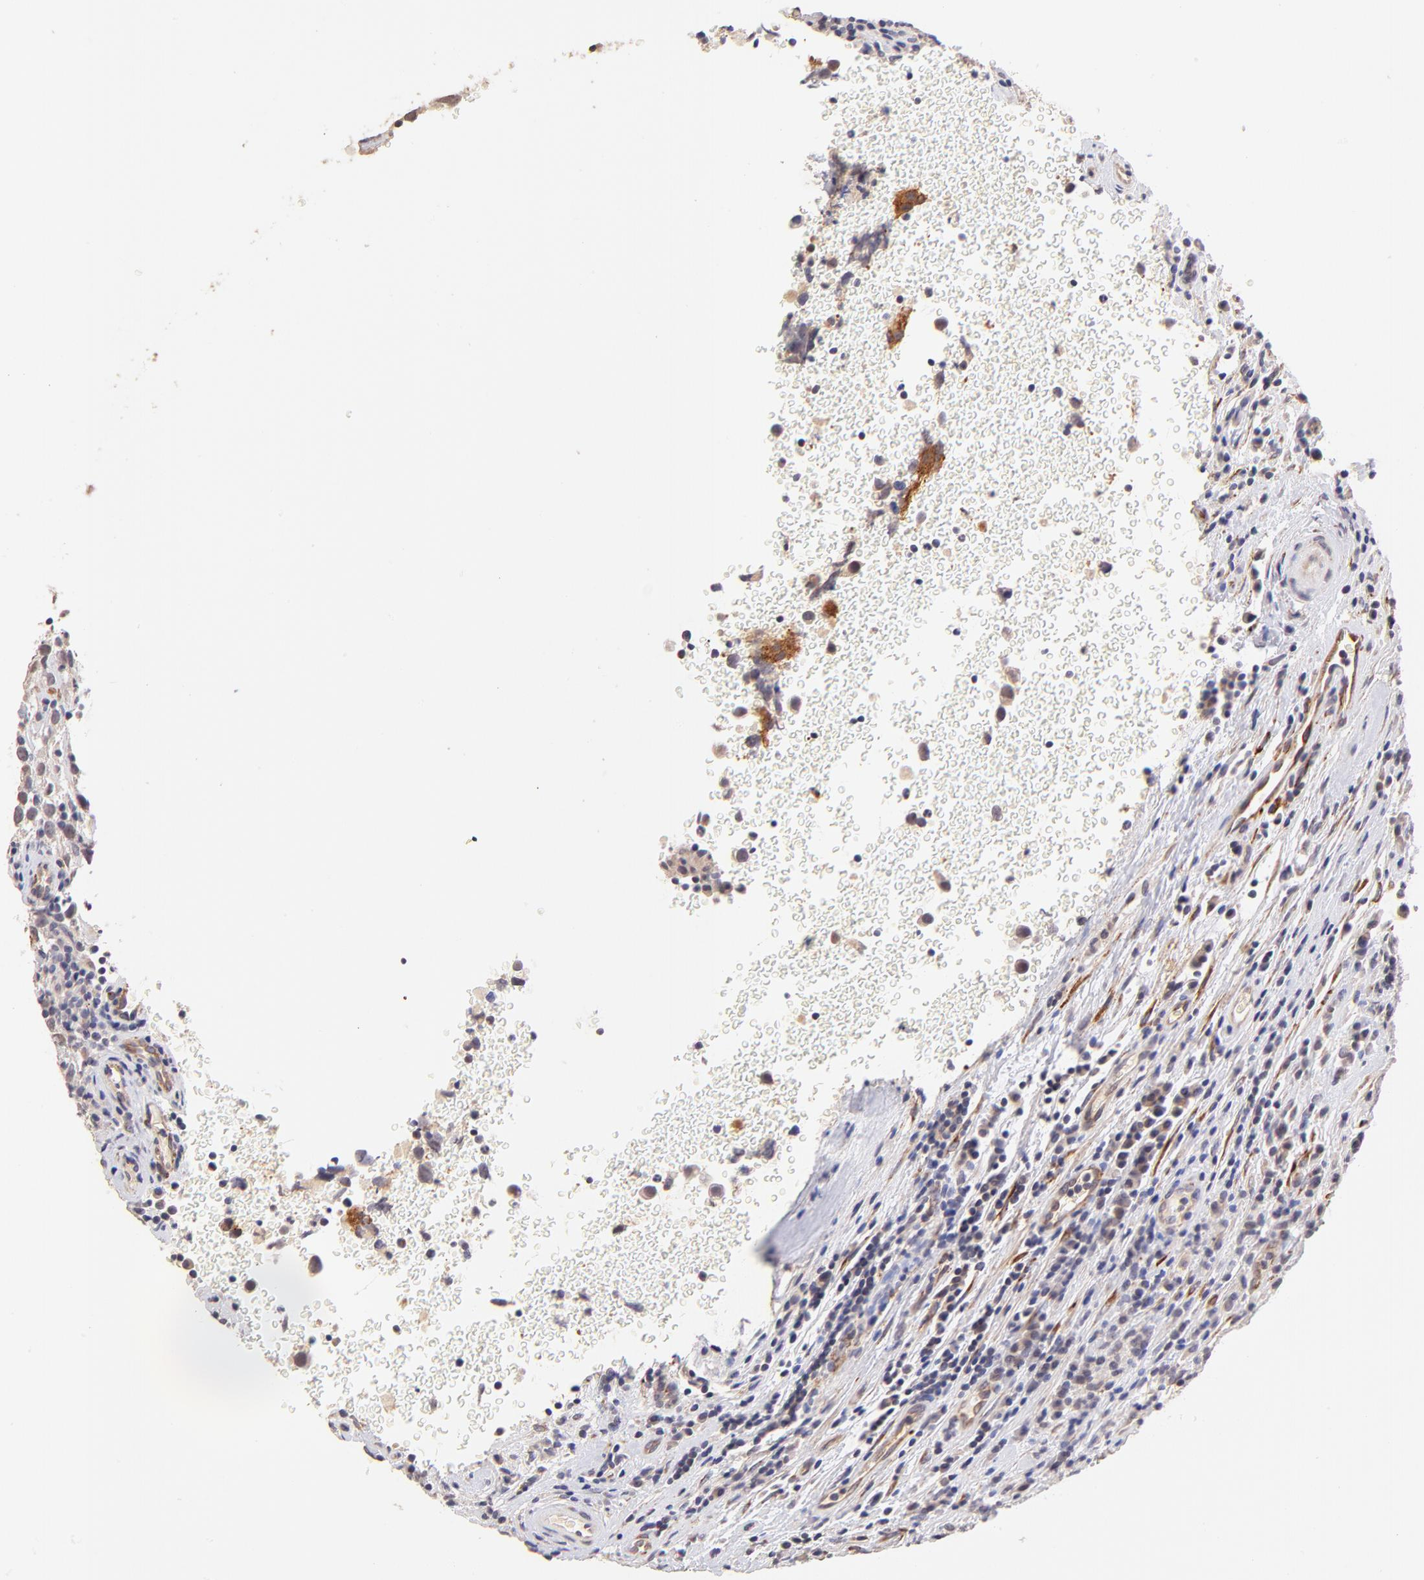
{"staining": {"intensity": "weak", "quantity": "<25%", "location": "cytoplasmic/membranous"}, "tissue": "testis cancer", "cell_type": "Tumor cells", "image_type": "cancer", "snomed": [{"axis": "morphology", "description": "Seminoma, NOS"}, {"axis": "topography", "description": "Testis"}], "caption": "Testis seminoma was stained to show a protein in brown. There is no significant staining in tumor cells.", "gene": "SPARC", "patient": {"sex": "male", "age": 32}}